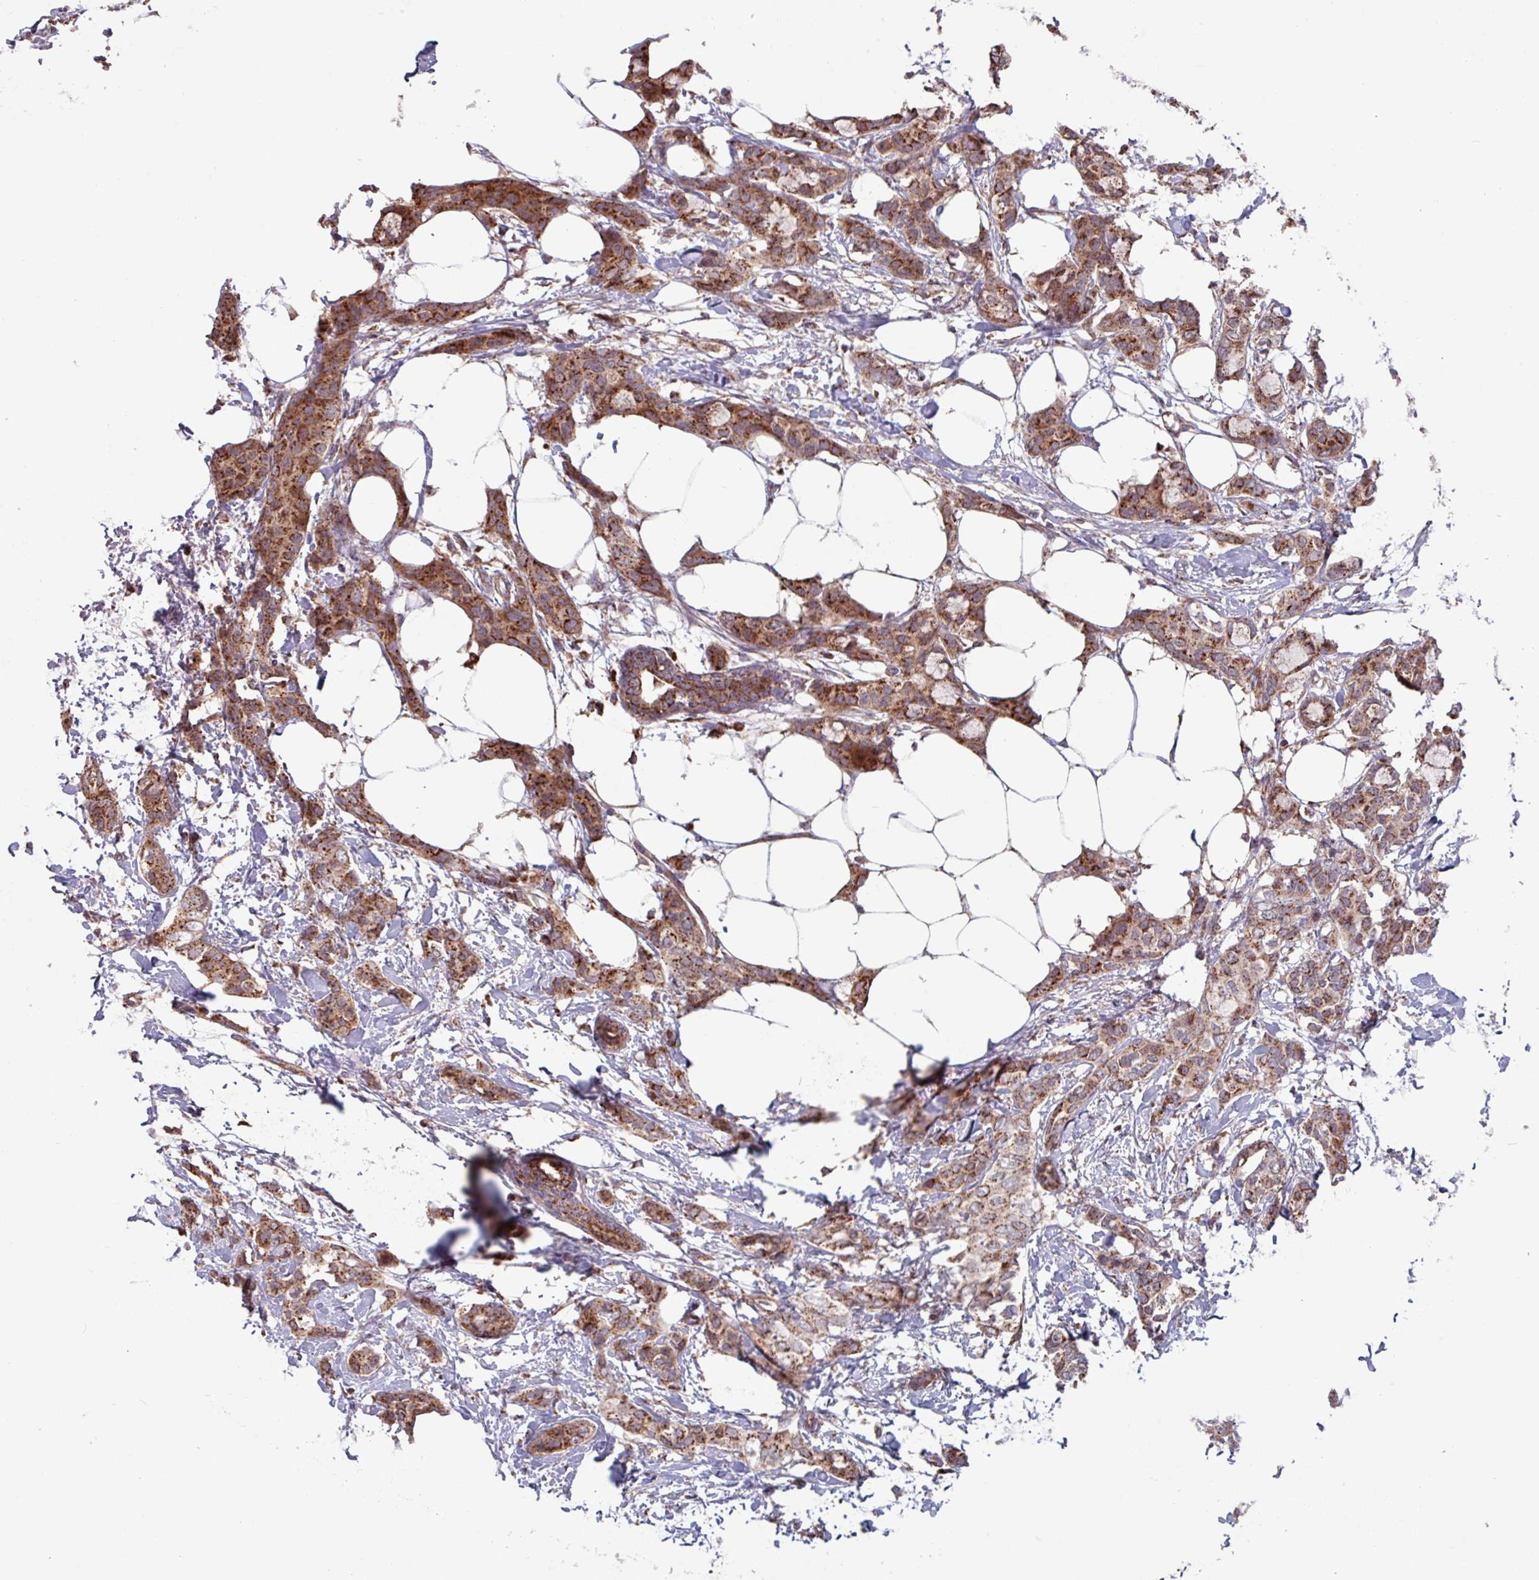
{"staining": {"intensity": "moderate", "quantity": ">75%", "location": "cytoplasmic/membranous"}, "tissue": "breast cancer", "cell_type": "Tumor cells", "image_type": "cancer", "snomed": [{"axis": "morphology", "description": "Duct carcinoma"}, {"axis": "topography", "description": "Breast"}], "caption": "Immunohistochemistry of intraductal carcinoma (breast) shows medium levels of moderate cytoplasmic/membranous expression in approximately >75% of tumor cells.", "gene": "COX7C", "patient": {"sex": "female", "age": 73}}